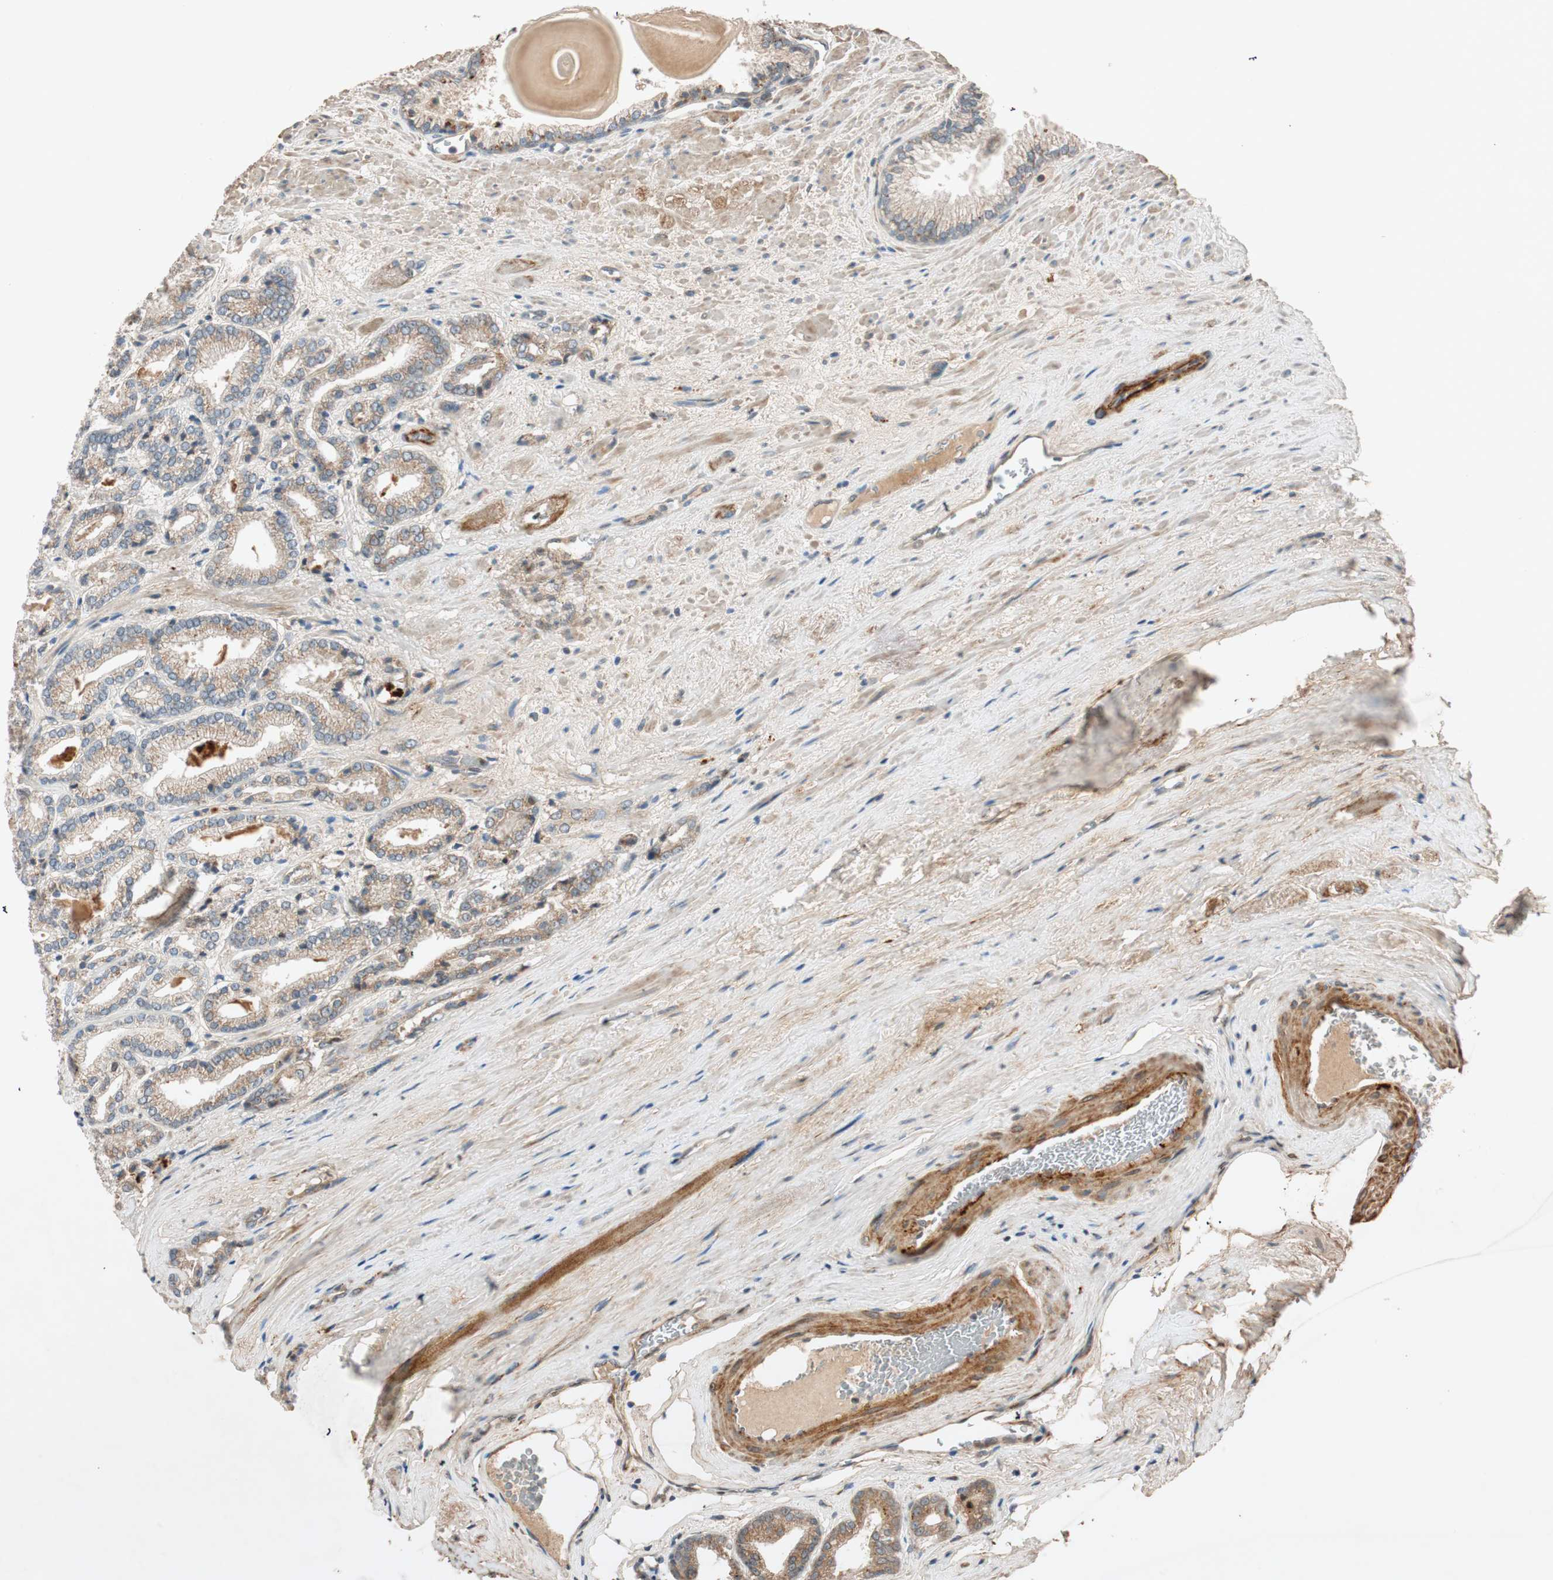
{"staining": {"intensity": "weak", "quantity": ">75%", "location": "cytoplasmic/membranous"}, "tissue": "prostate cancer", "cell_type": "Tumor cells", "image_type": "cancer", "snomed": [{"axis": "morphology", "description": "Adenocarcinoma, Low grade"}, {"axis": "topography", "description": "Prostate"}], "caption": "About >75% of tumor cells in human adenocarcinoma (low-grade) (prostate) show weak cytoplasmic/membranous protein staining as visualized by brown immunohistochemical staining.", "gene": "EPHA6", "patient": {"sex": "male", "age": 59}}